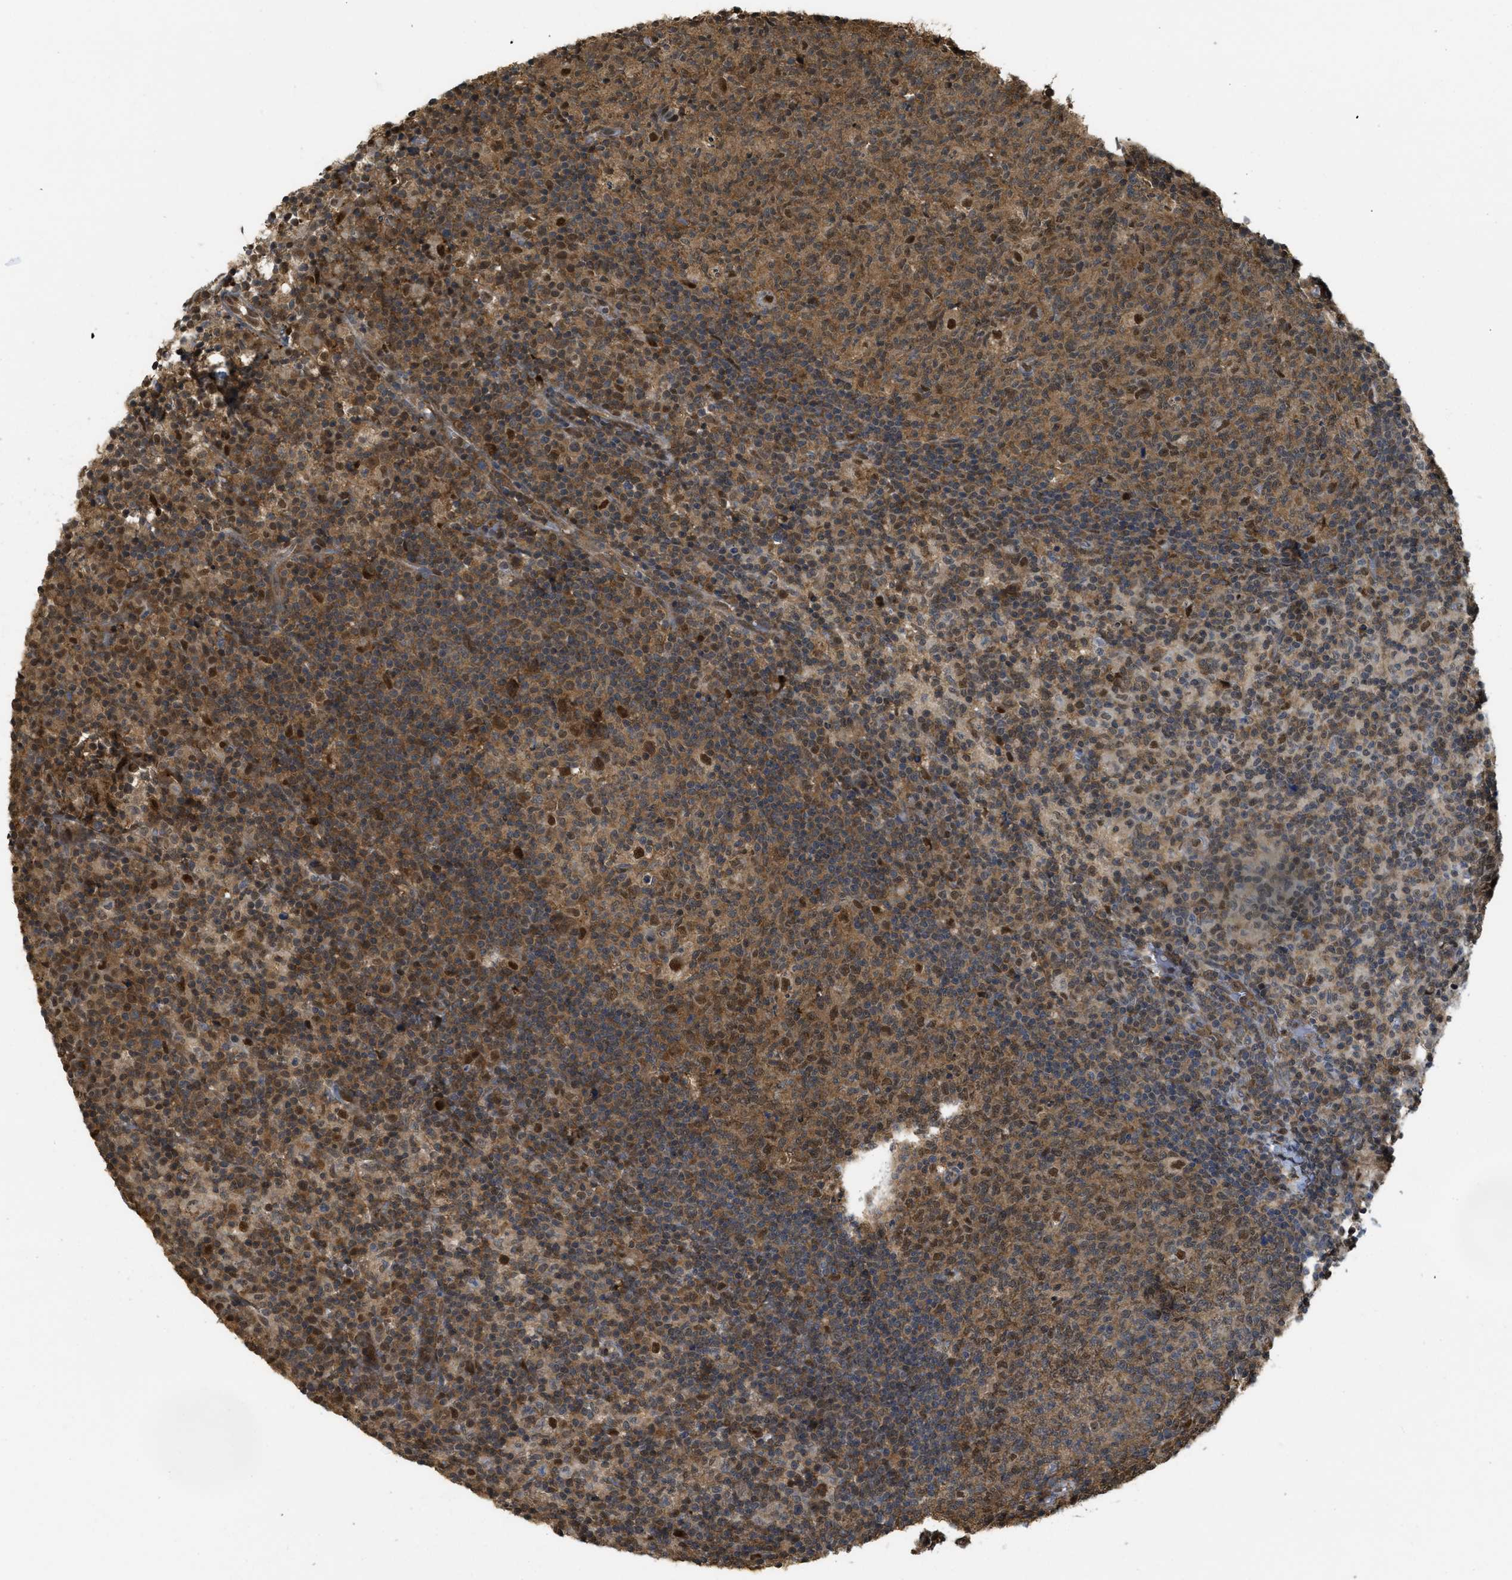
{"staining": {"intensity": "moderate", "quantity": ">75%", "location": "cytoplasmic/membranous,nuclear"}, "tissue": "lymph node", "cell_type": "Germinal center cells", "image_type": "normal", "snomed": [{"axis": "morphology", "description": "Normal tissue, NOS"}, {"axis": "morphology", "description": "Inflammation, NOS"}, {"axis": "topography", "description": "Lymph node"}], "caption": "A high-resolution photomicrograph shows IHC staining of benign lymph node, which displays moderate cytoplasmic/membranous,nuclear staining in about >75% of germinal center cells.", "gene": "PSMC5", "patient": {"sex": "male", "age": 55}}